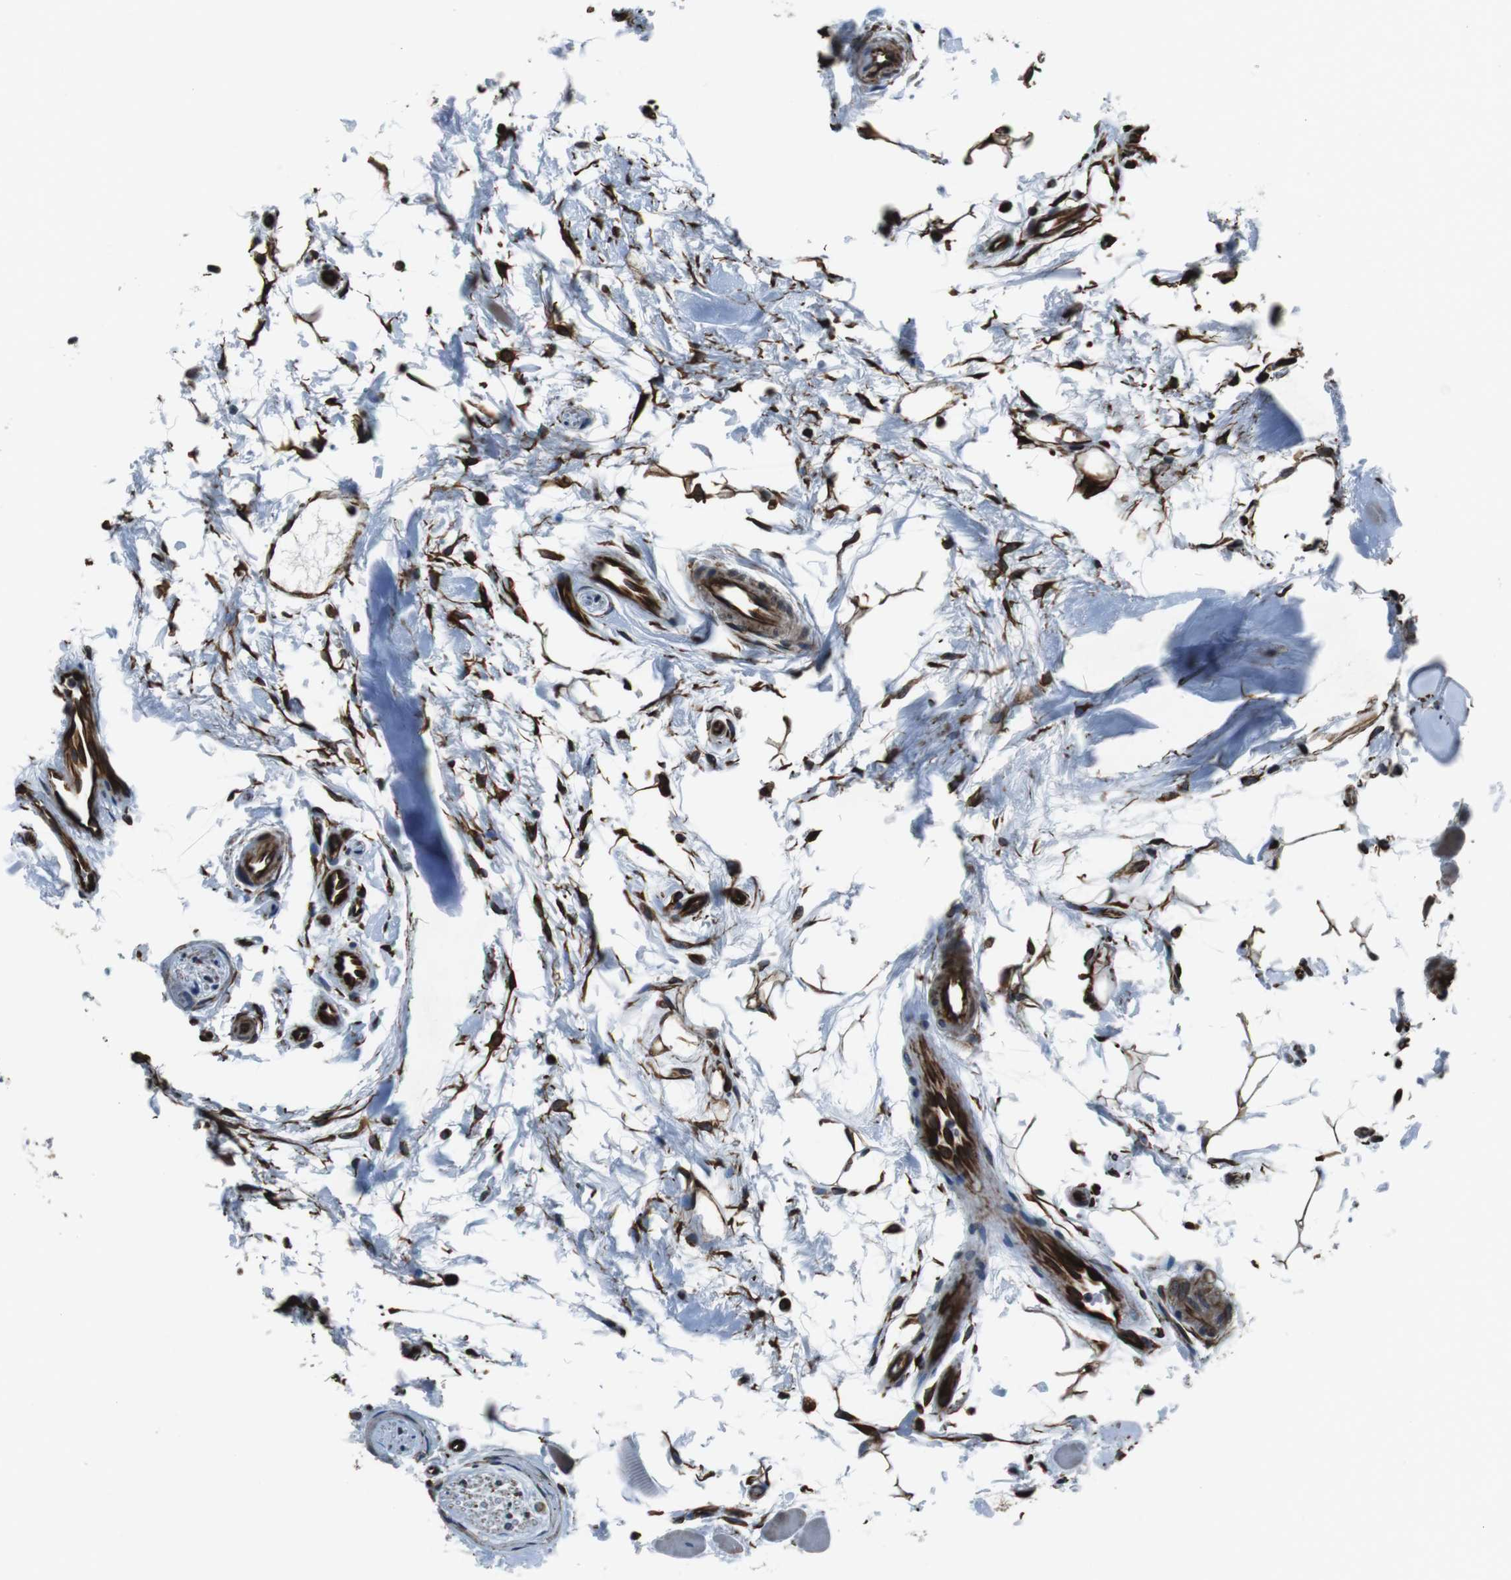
{"staining": {"intensity": "moderate", "quantity": "<25%", "location": "nuclear"}, "tissue": "oral mucosa", "cell_type": "Squamous epithelial cells", "image_type": "normal", "snomed": [{"axis": "morphology", "description": "Normal tissue, NOS"}, {"axis": "topography", "description": "Skeletal muscle"}, {"axis": "topography", "description": "Oral tissue"}, {"axis": "topography", "description": "Peripheral nerve tissue"}], "caption": "Oral mucosa stained with DAB (3,3'-diaminobenzidine) IHC shows low levels of moderate nuclear staining in about <25% of squamous epithelial cells.", "gene": "LRRC49", "patient": {"sex": "female", "age": 84}}